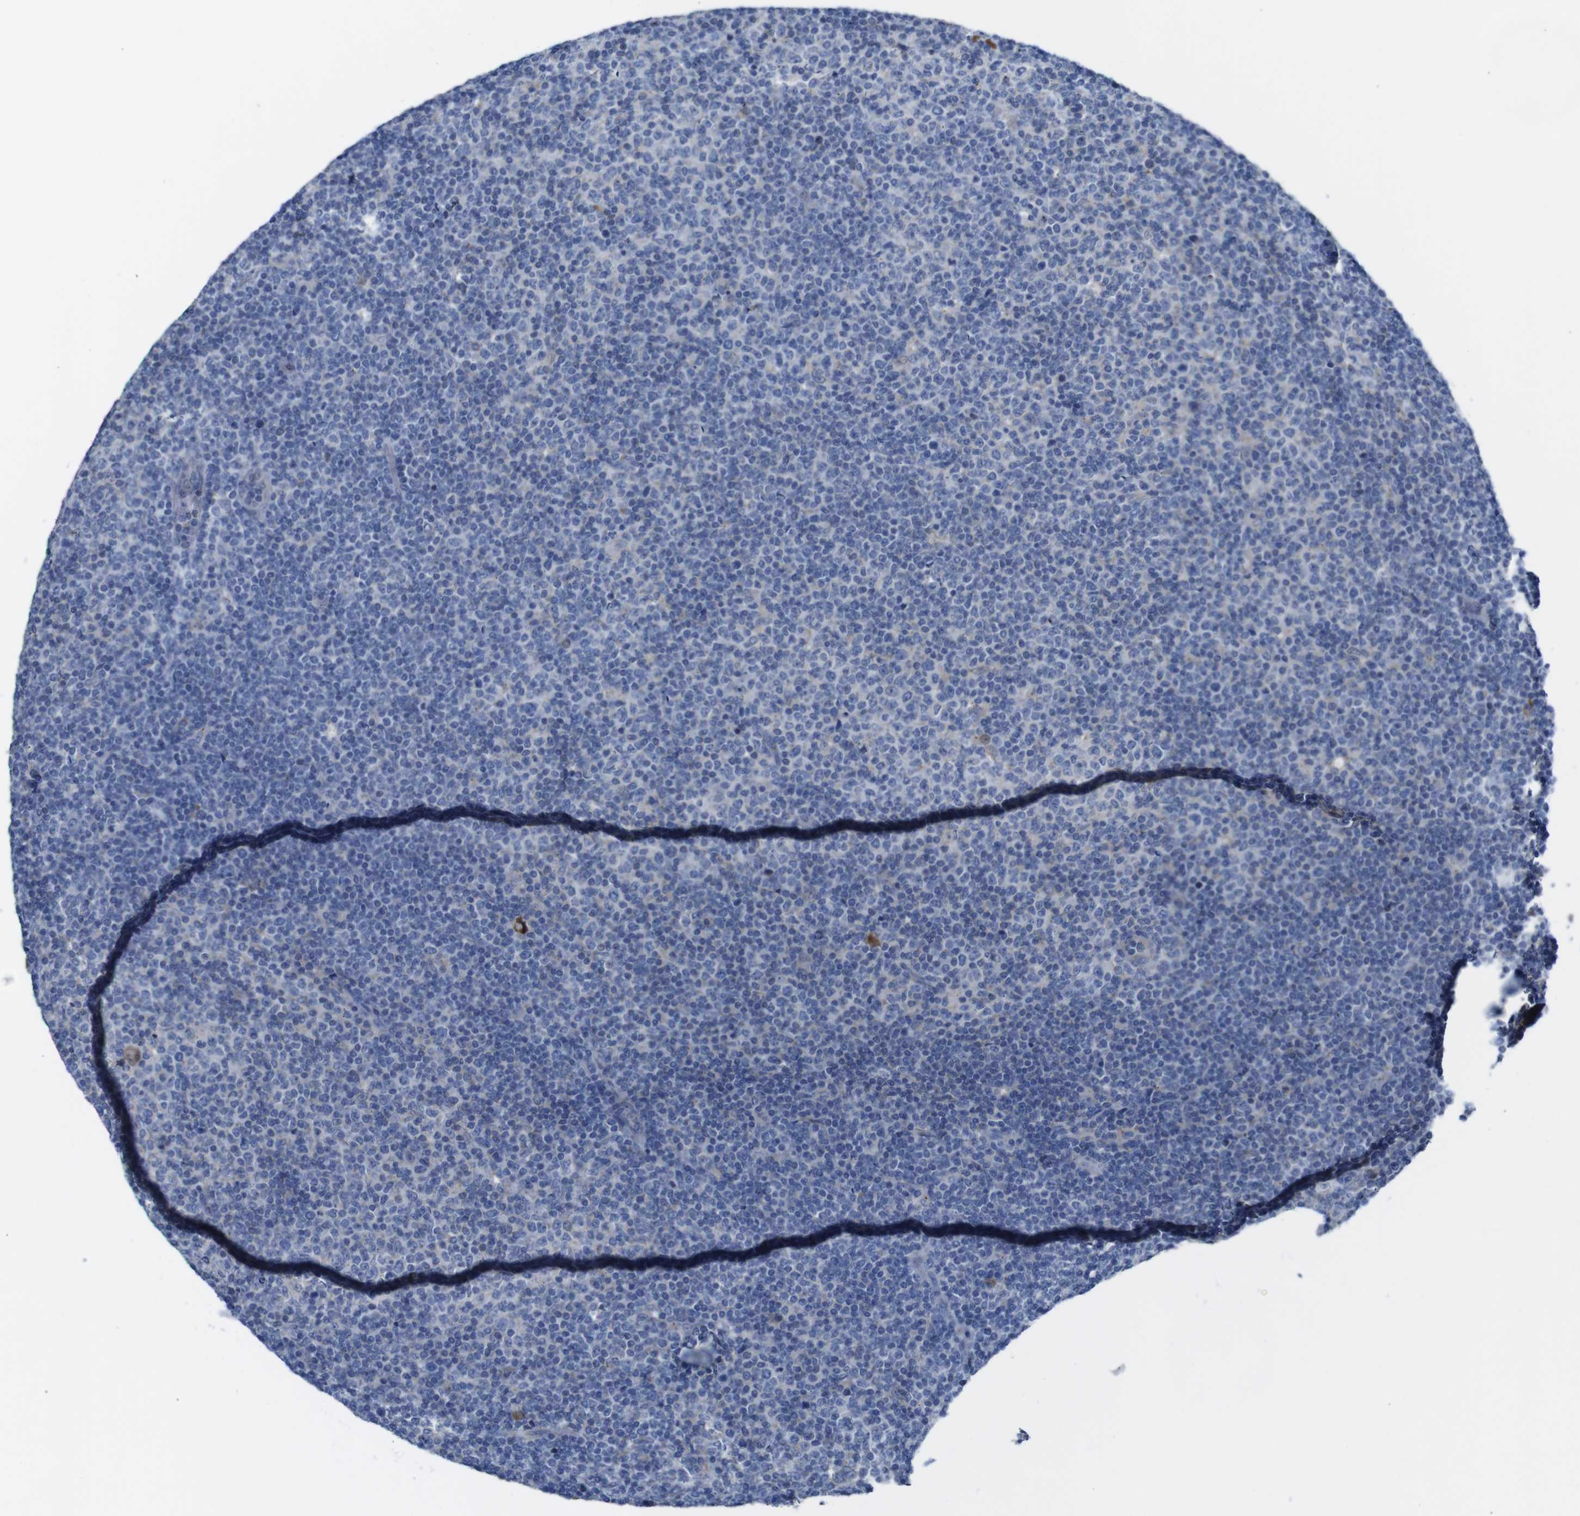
{"staining": {"intensity": "negative", "quantity": "none", "location": "none"}, "tissue": "lymphoma", "cell_type": "Tumor cells", "image_type": "cancer", "snomed": [{"axis": "morphology", "description": "Malignant lymphoma, non-Hodgkin's type, Low grade"}, {"axis": "topography", "description": "Lymph node"}], "caption": "IHC image of neoplastic tissue: human low-grade malignant lymphoma, non-Hodgkin's type stained with DAB (3,3'-diaminobenzidine) shows no significant protein positivity in tumor cells.", "gene": "DDRGK1", "patient": {"sex": "male", "age": 70}}